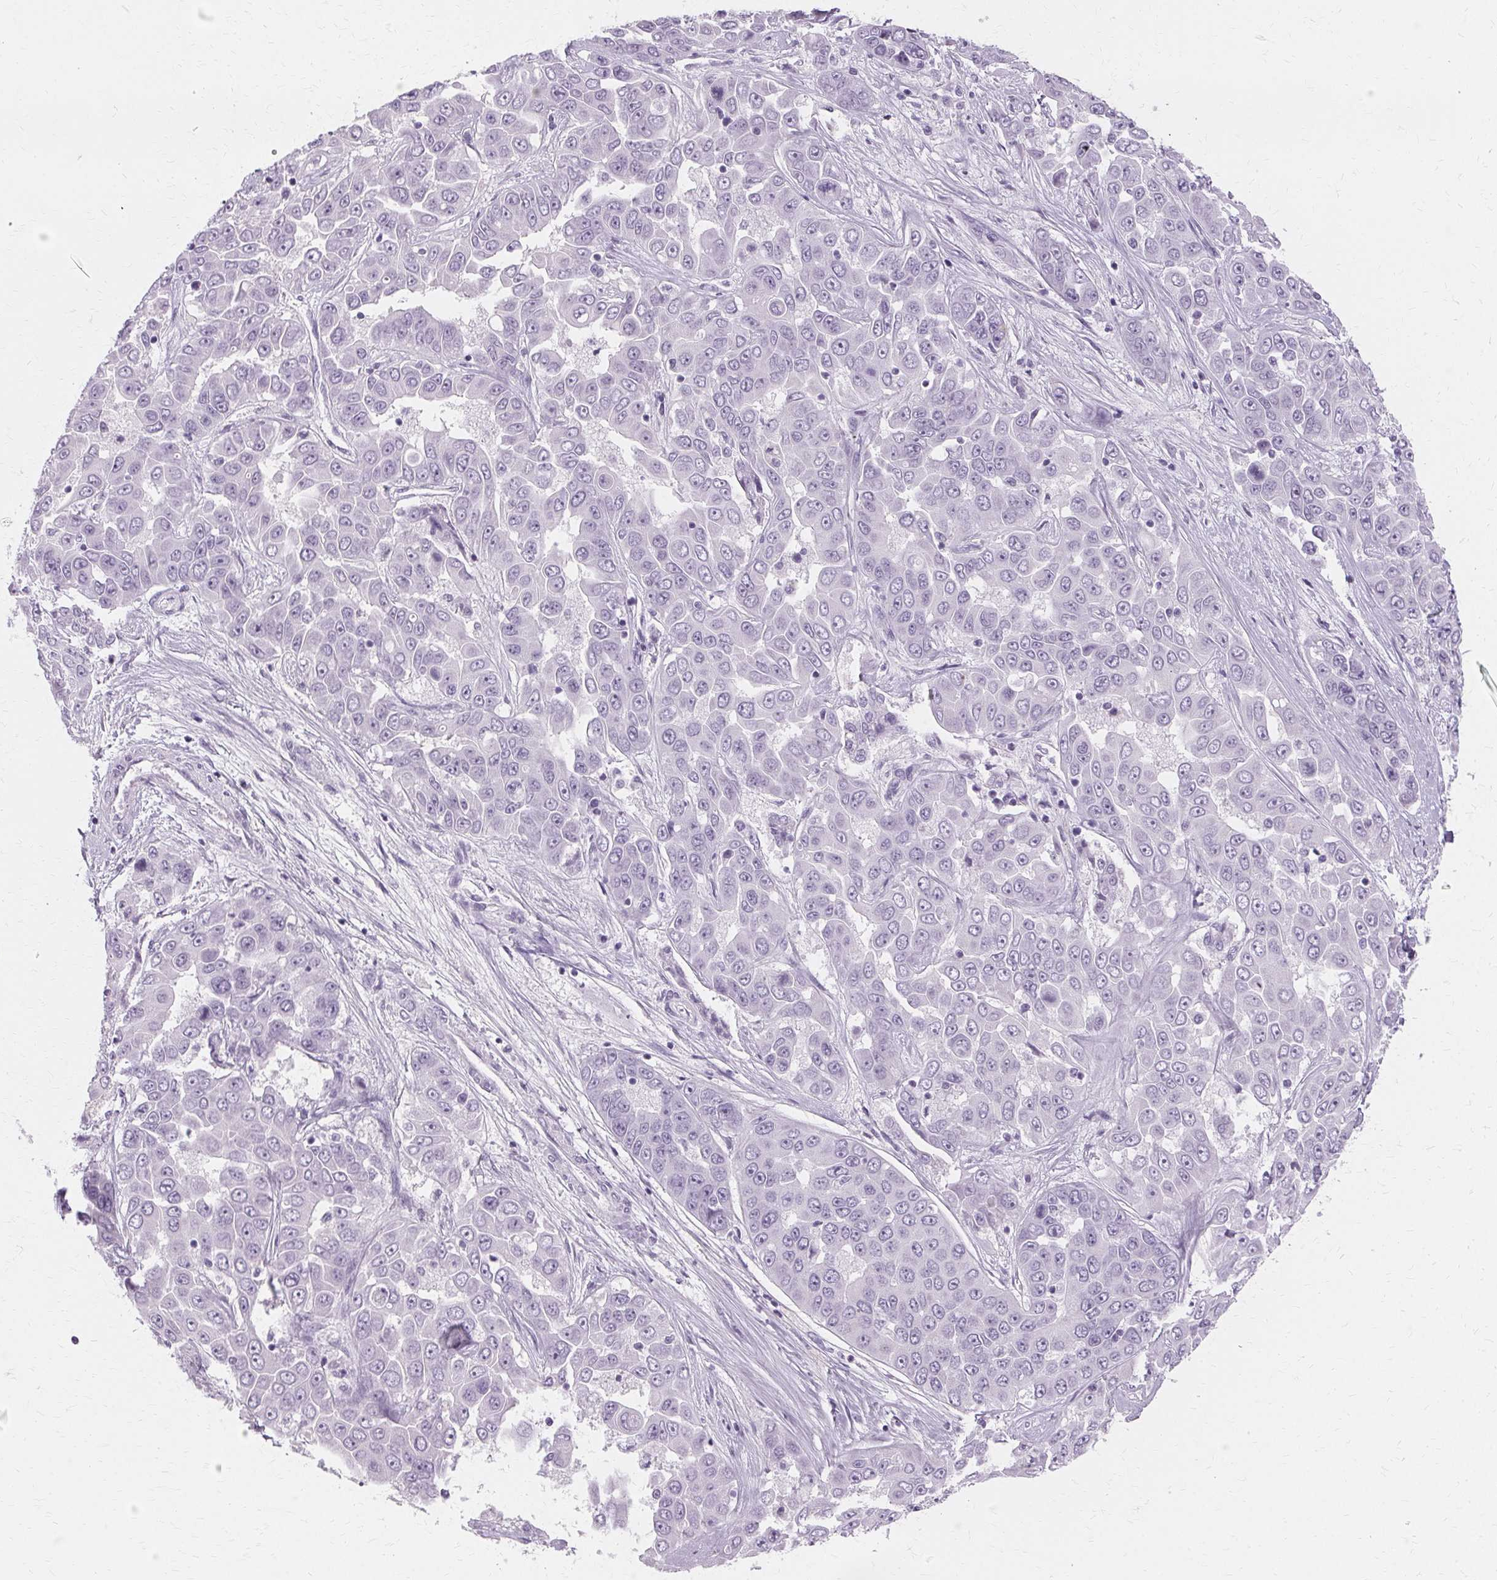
{"staining": {"intensity": "negative", "quantity": "none", "location": "none"}, "tissue": "liver cancer", "cell_type": "Tumor cells", "image_type": "cancer", "snomed": [{"axis": "morphology", "description": "Cholangiocarcinoma"}, {"axis": "topography", "description": "Liver"}], "caption": "A high-resolution photomicrograph shows immunohistochemistry staining of liver cancer, which exhibits no significant staining in tumor cells. (DAB (3,3'-diaminobenzidine) immunohistochemistry, high magnification).", "gene": "KRT6C", "patient": {"sex": "female", "age": 52}}